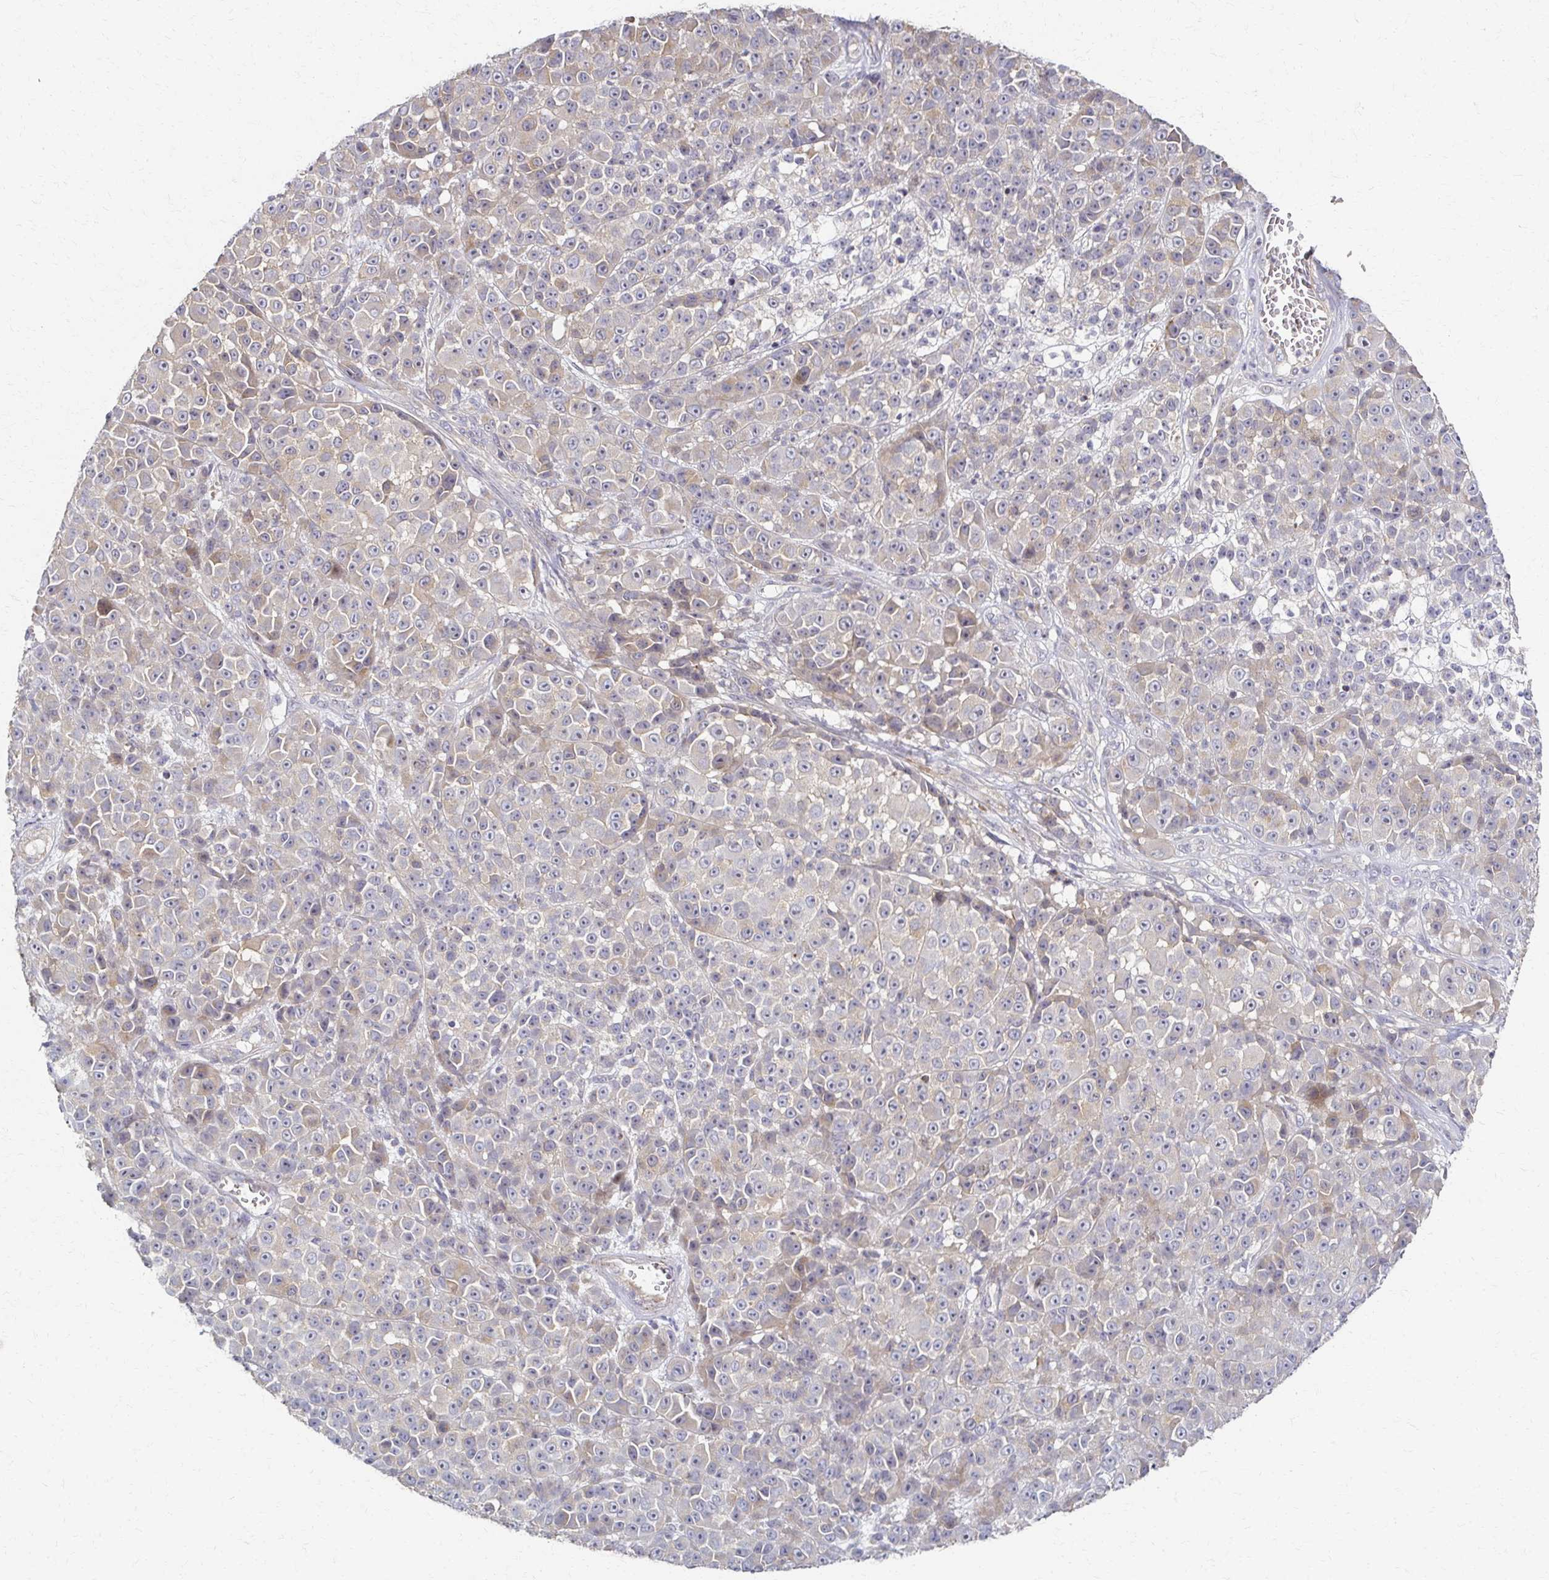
{"staining": {"intensity": "negative", "quantity": "none", "location": "none"}, "tissue": "melanoma", "cell_type": "Tumor cells", "image_type": "cancer", "snomed": [{"axis": "morphology", "description": "Malignant melanoma, NOS"}, {"axis": "topography", "description": "Skin"}, {"axis": "topography", "description": "Skin of back"}], "caption": "IHC of human malignant melanoma demonstrates no positivity in tumor cells.", "gene": "SKA2", "patient": {"sex": "male", "age": 91}}